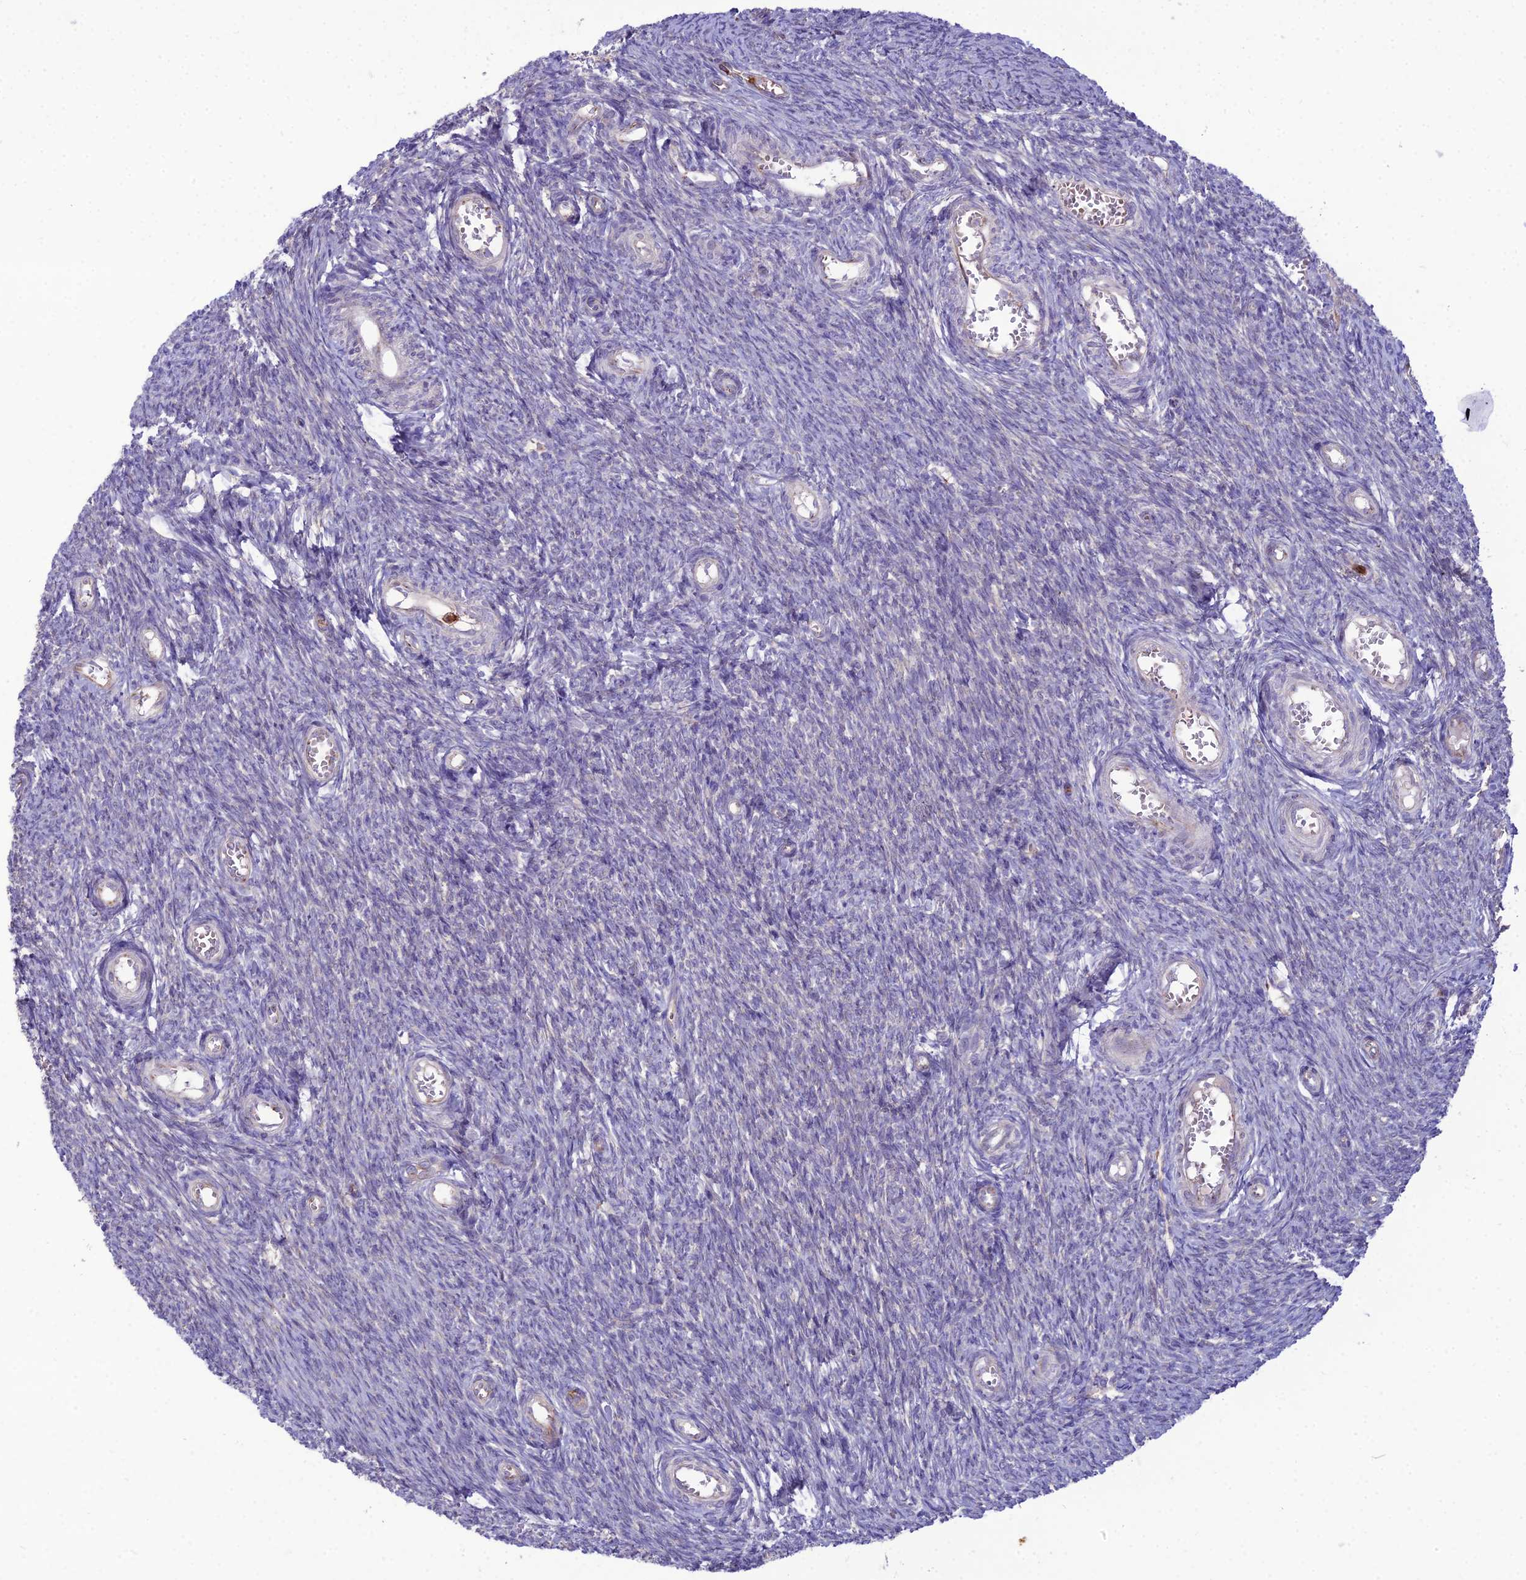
{"staining": {"intensity": "moderate", "quantity": "25%-75%", "location": "cytoplasmic/membranous"}, "tissue": "ovary", "cell_type": "Follicle cells", "image_type": "normal", "snomed": [{"axis": "morphology", "description": "Normal tissue, NOS"}, {"axis": "topography", "description": "Ovary"}], "caption": "Protein expression analysis of unremarkable ovary displays moderate cytoplasmic/membranous staining in approximately 25%-75% of follicle cells. The staining was performed using DAB to visualize the protein expression in brown, while the nuclei were stained in blue with hematoxylin (Magnification: 20x).", "gene": "SPRYD7", "patient": {"sex": "female", "age": 44}}